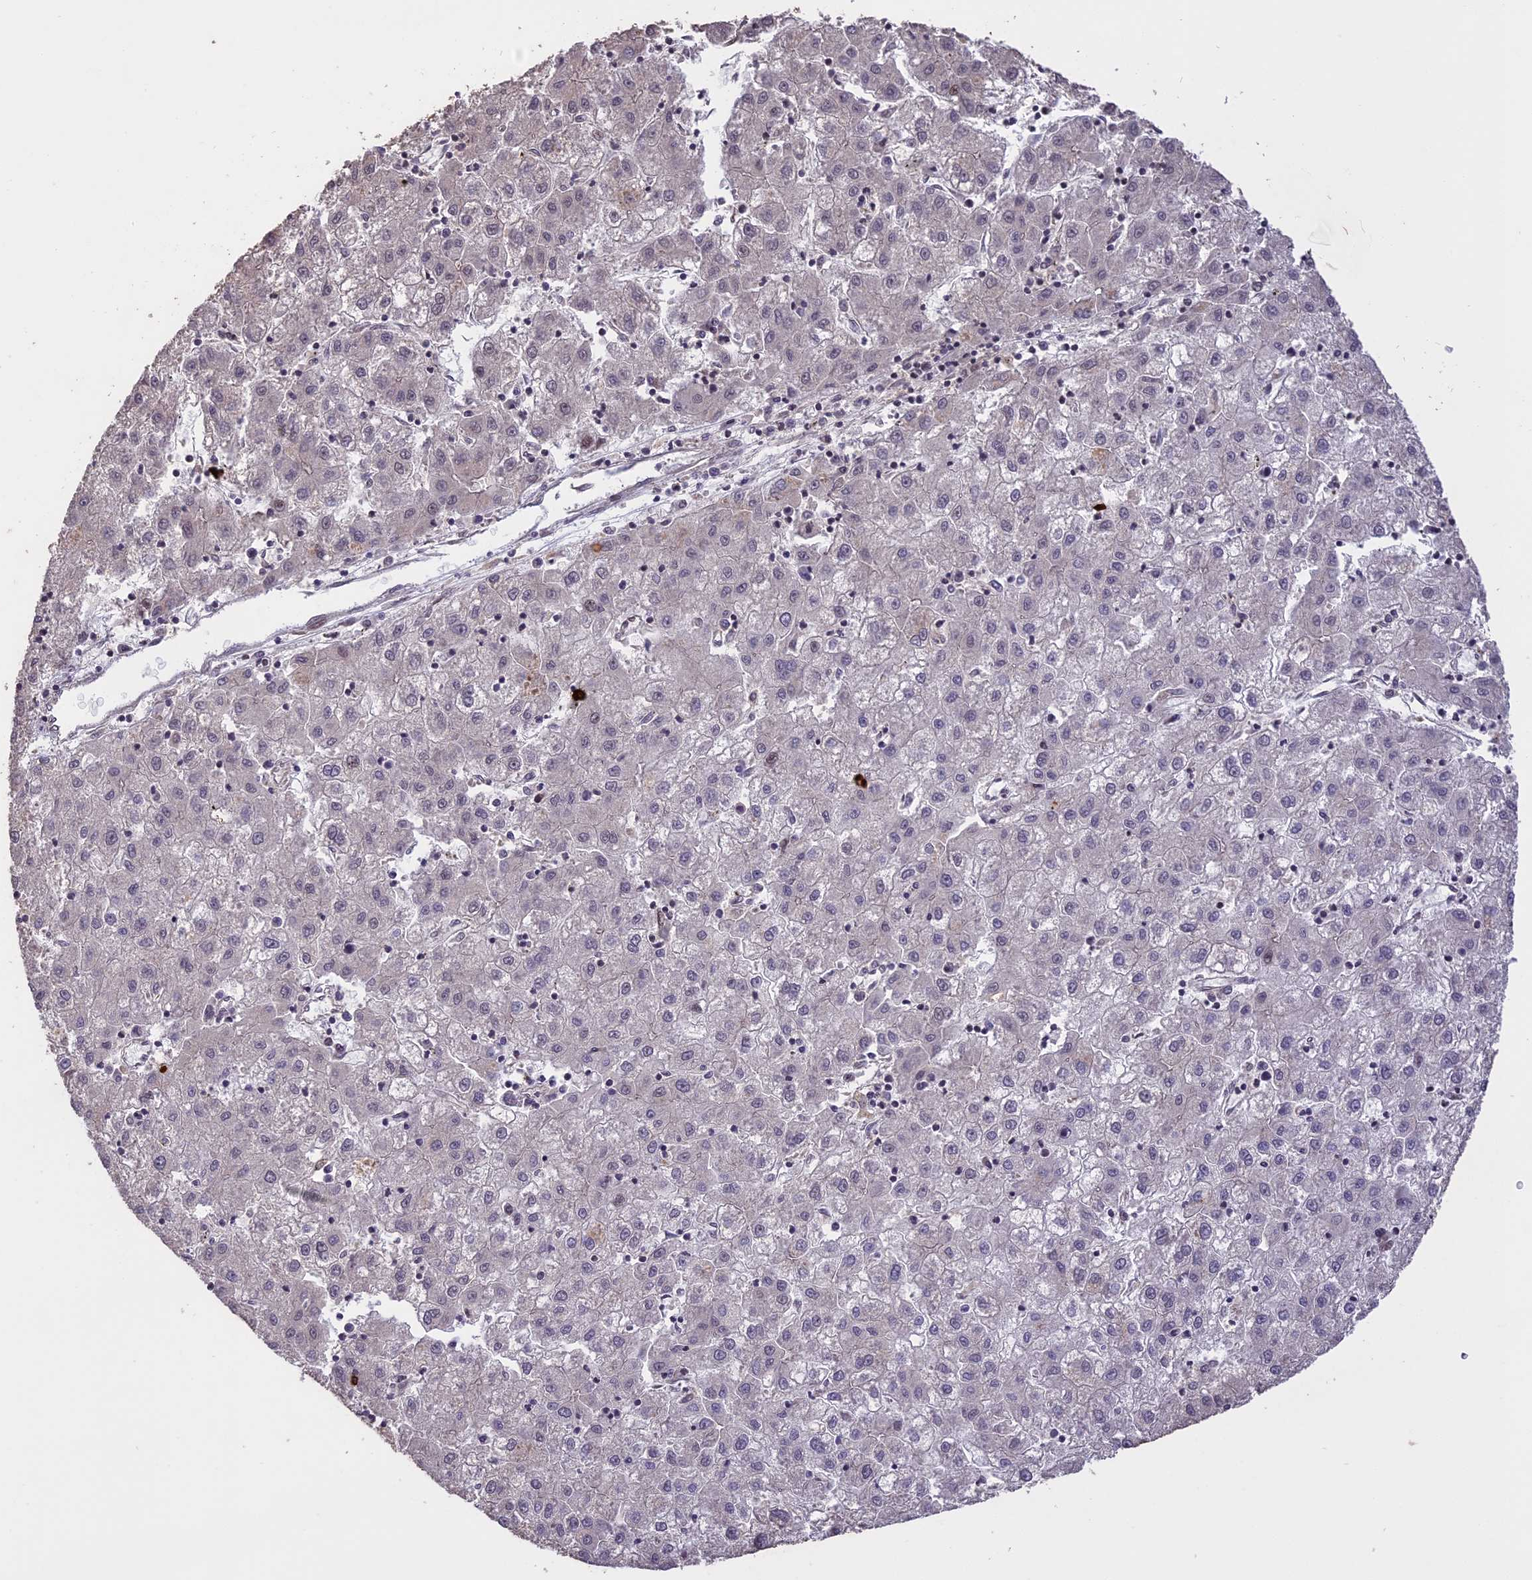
{"staining": {"intensity": "moderate", "quantity": "<25%", "location": "nuclear"}, "tissue": "liver cancer", "cell_type": "Tumor cells", "image_type": "cancer", "snomed": [{"axis": "morphology", "description": "Carcinoma, Hepatocellular, NOS"}, {"axis": "topography", "description": "Liver"}], "caption": "Protein expression analysis of human liver cancer reveals moderate nuclear positivity in approximately <25% of tumor cells.", "gene": "PRELID2", "patient": {"sex": "male", "age": 72}}